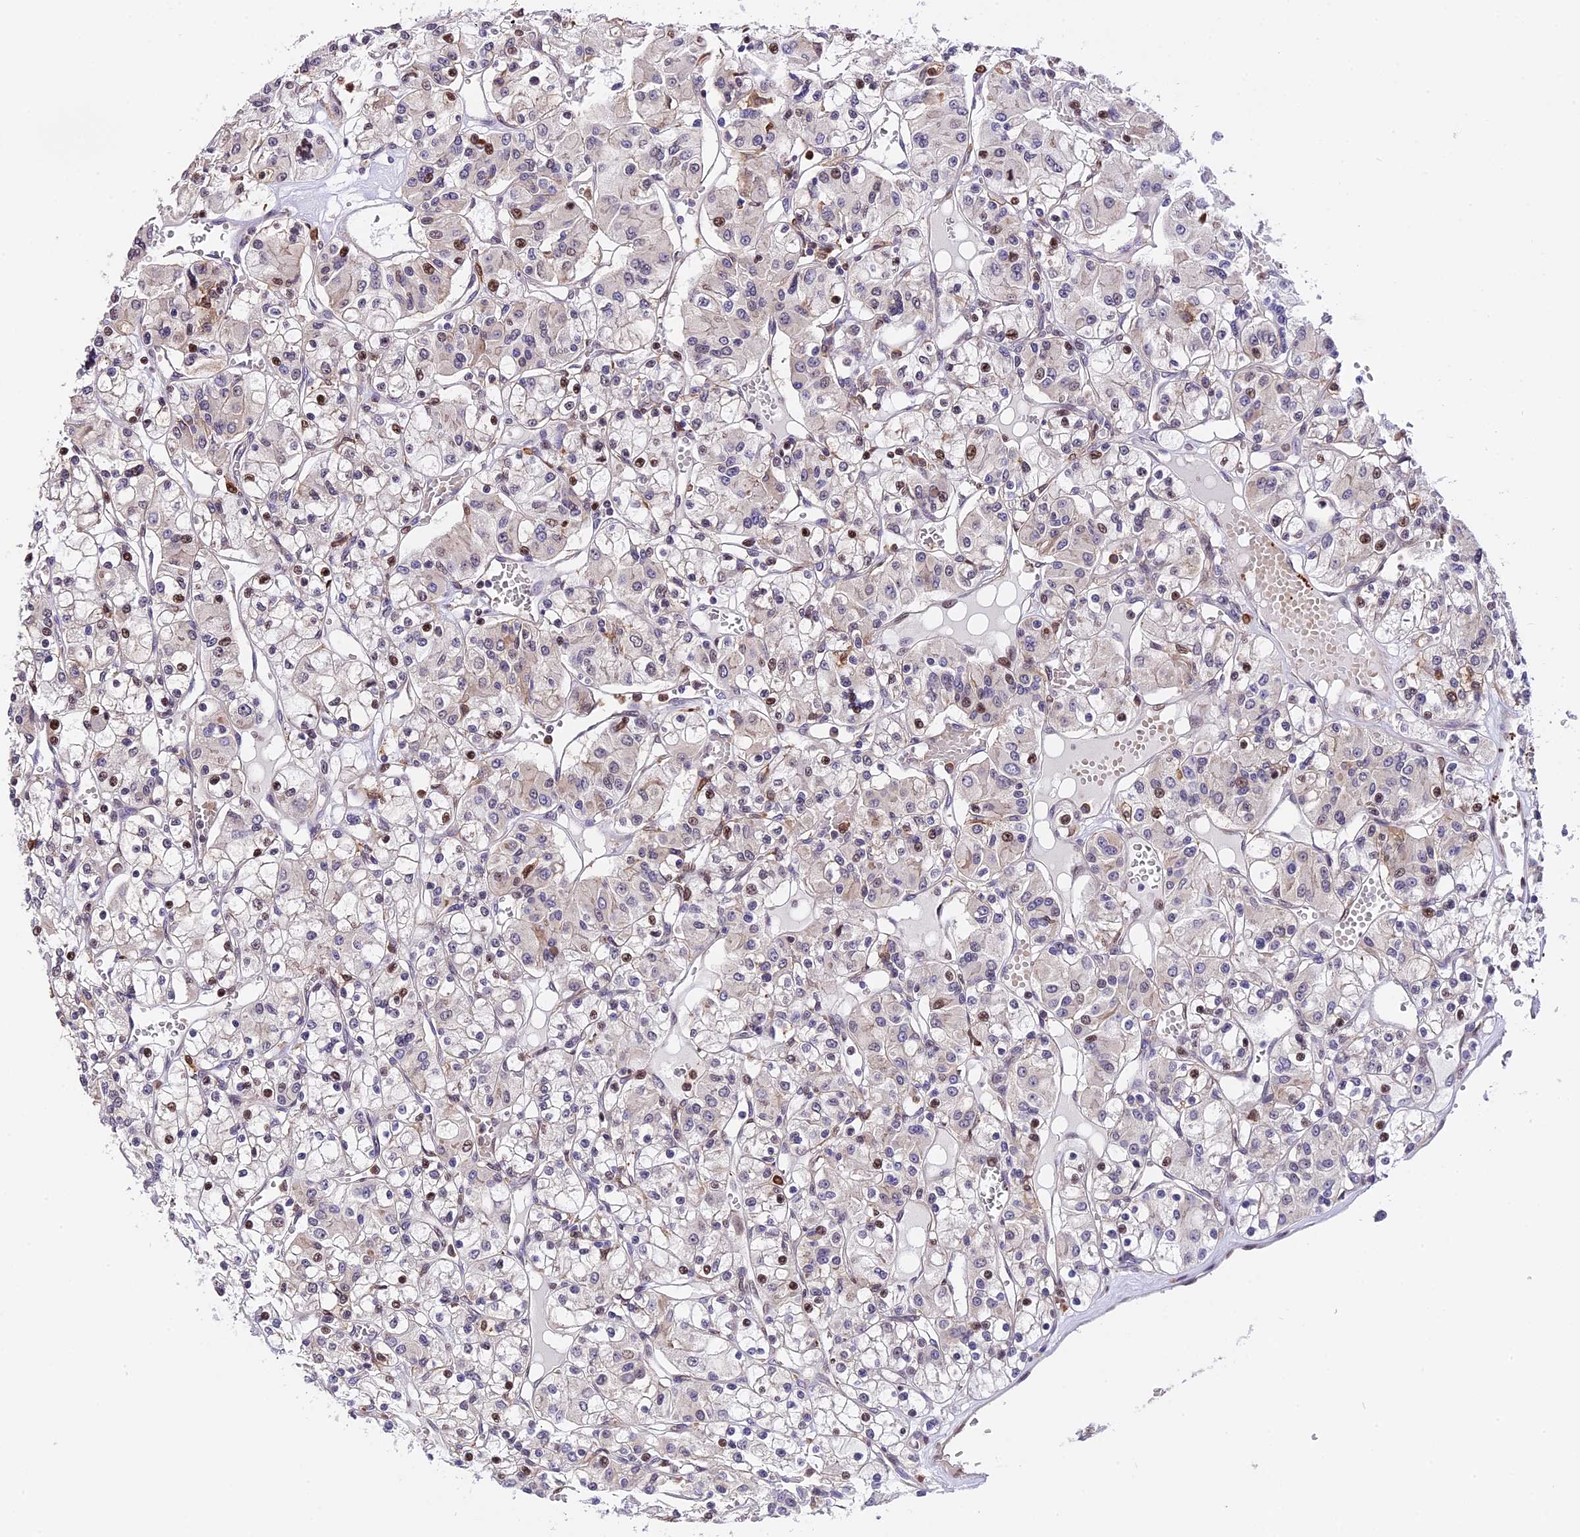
{"staining": {"intensity": "moderate", "quantity": "<25%", "location": "nuclear"}, "tissue": "renal cancer", "cell_type": "Tumor cells", "image_type": "cancer", "snomed": [{"axis": "morphology", "description": "Adenocarcinoma, NOS"}, {"axis": "topography", "description": "Kidney"}], "caption": "An image of renal cancer stained for a protein reveals moderate nuclear brown staining in tumor cells.", "gene": "HERPUD1", "patient": {"sex": "female", "age": 59}}